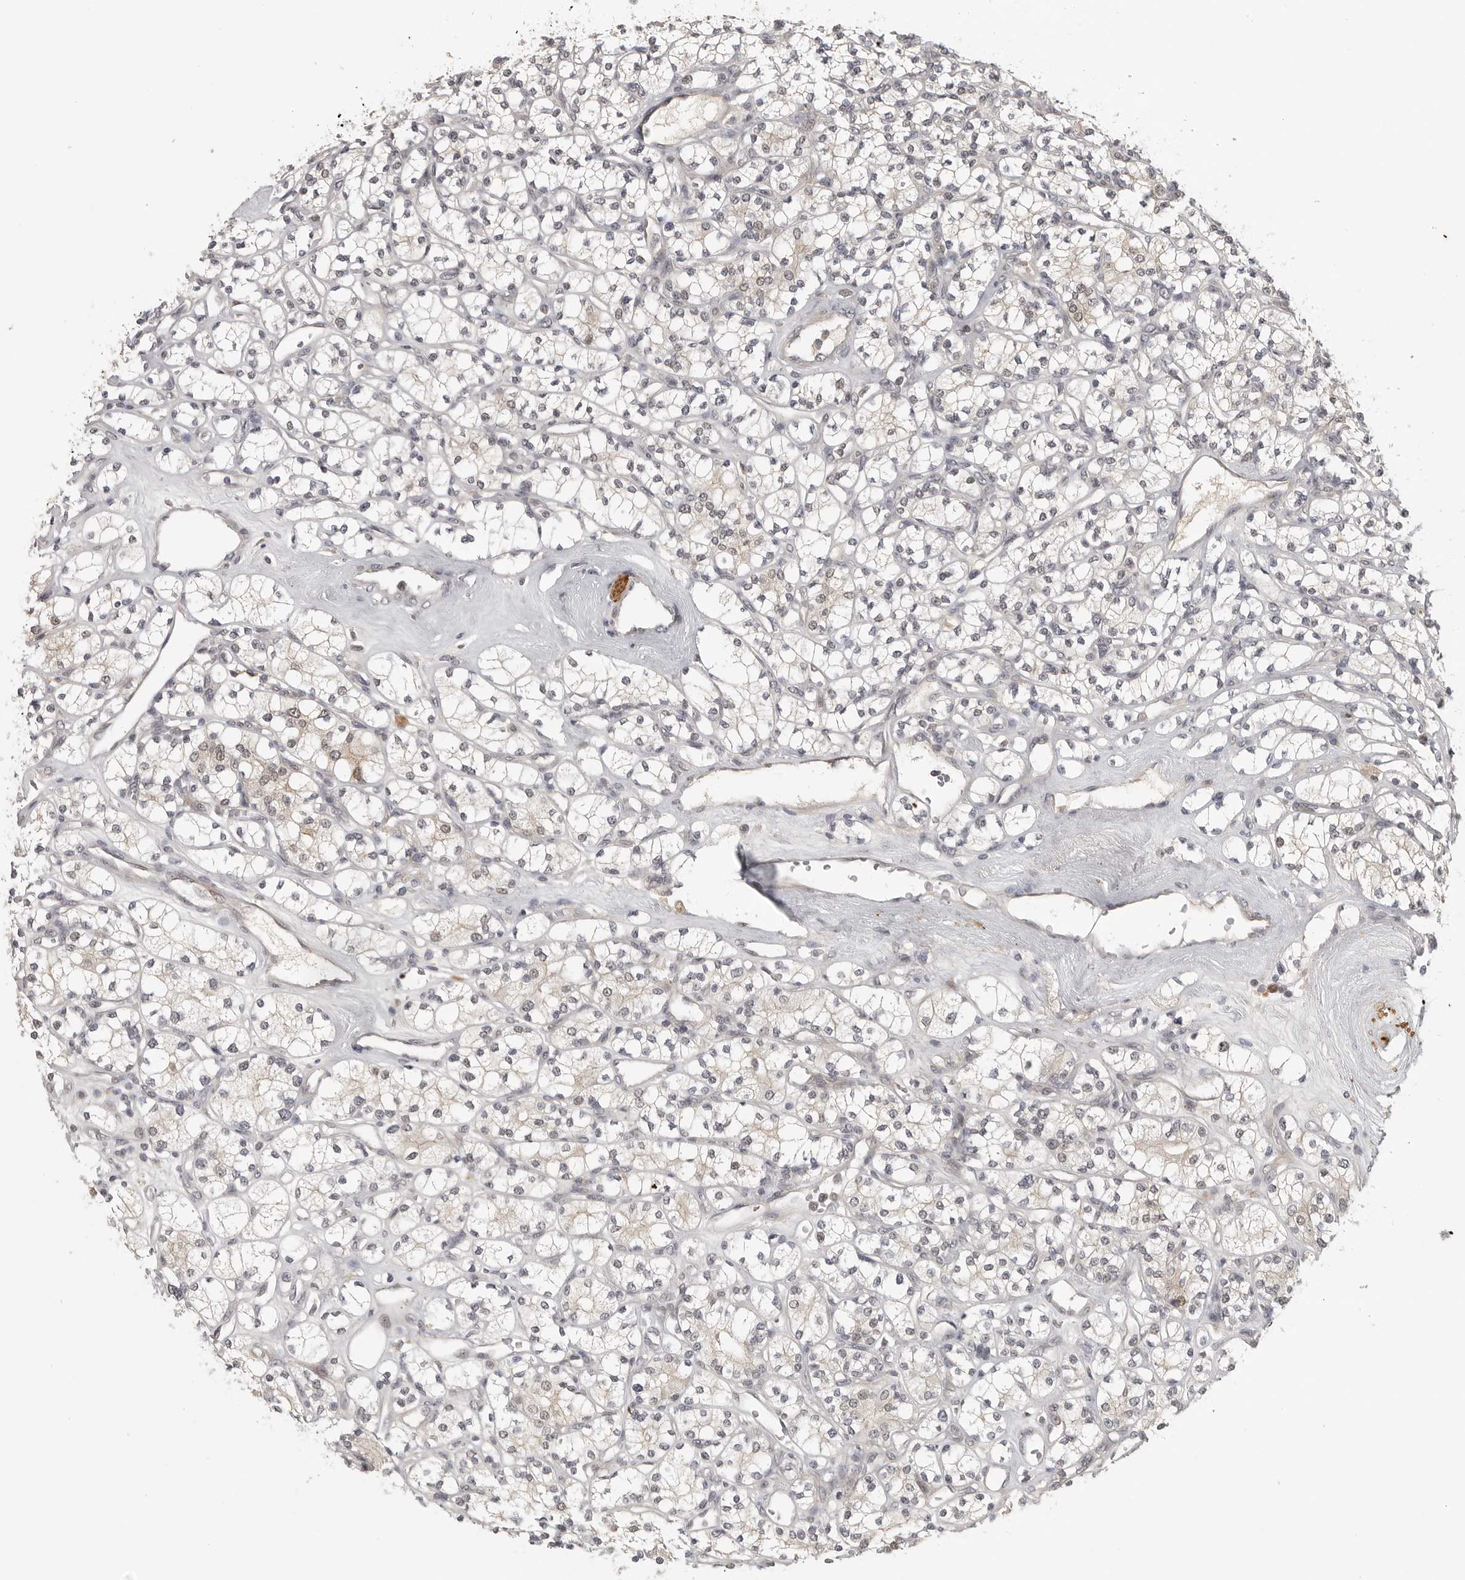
{"staining": {"intensity": "negative", "quantity": "none", "location": "none"}, "tissue": "renal cancer", "cell_type": "Tumor cells", "image_type": "cancer", "snomed": [{"axis": "morphology", "description": "Adenocarcinoma, NOS"}, {"axis": "topography", "description": "Kidney"}], "caption": "Micrograph shows no protein expression in tumor cells of renal cancer tissue.", "gene": "UROD", "patient": {"sex": "male", "age": 77}}